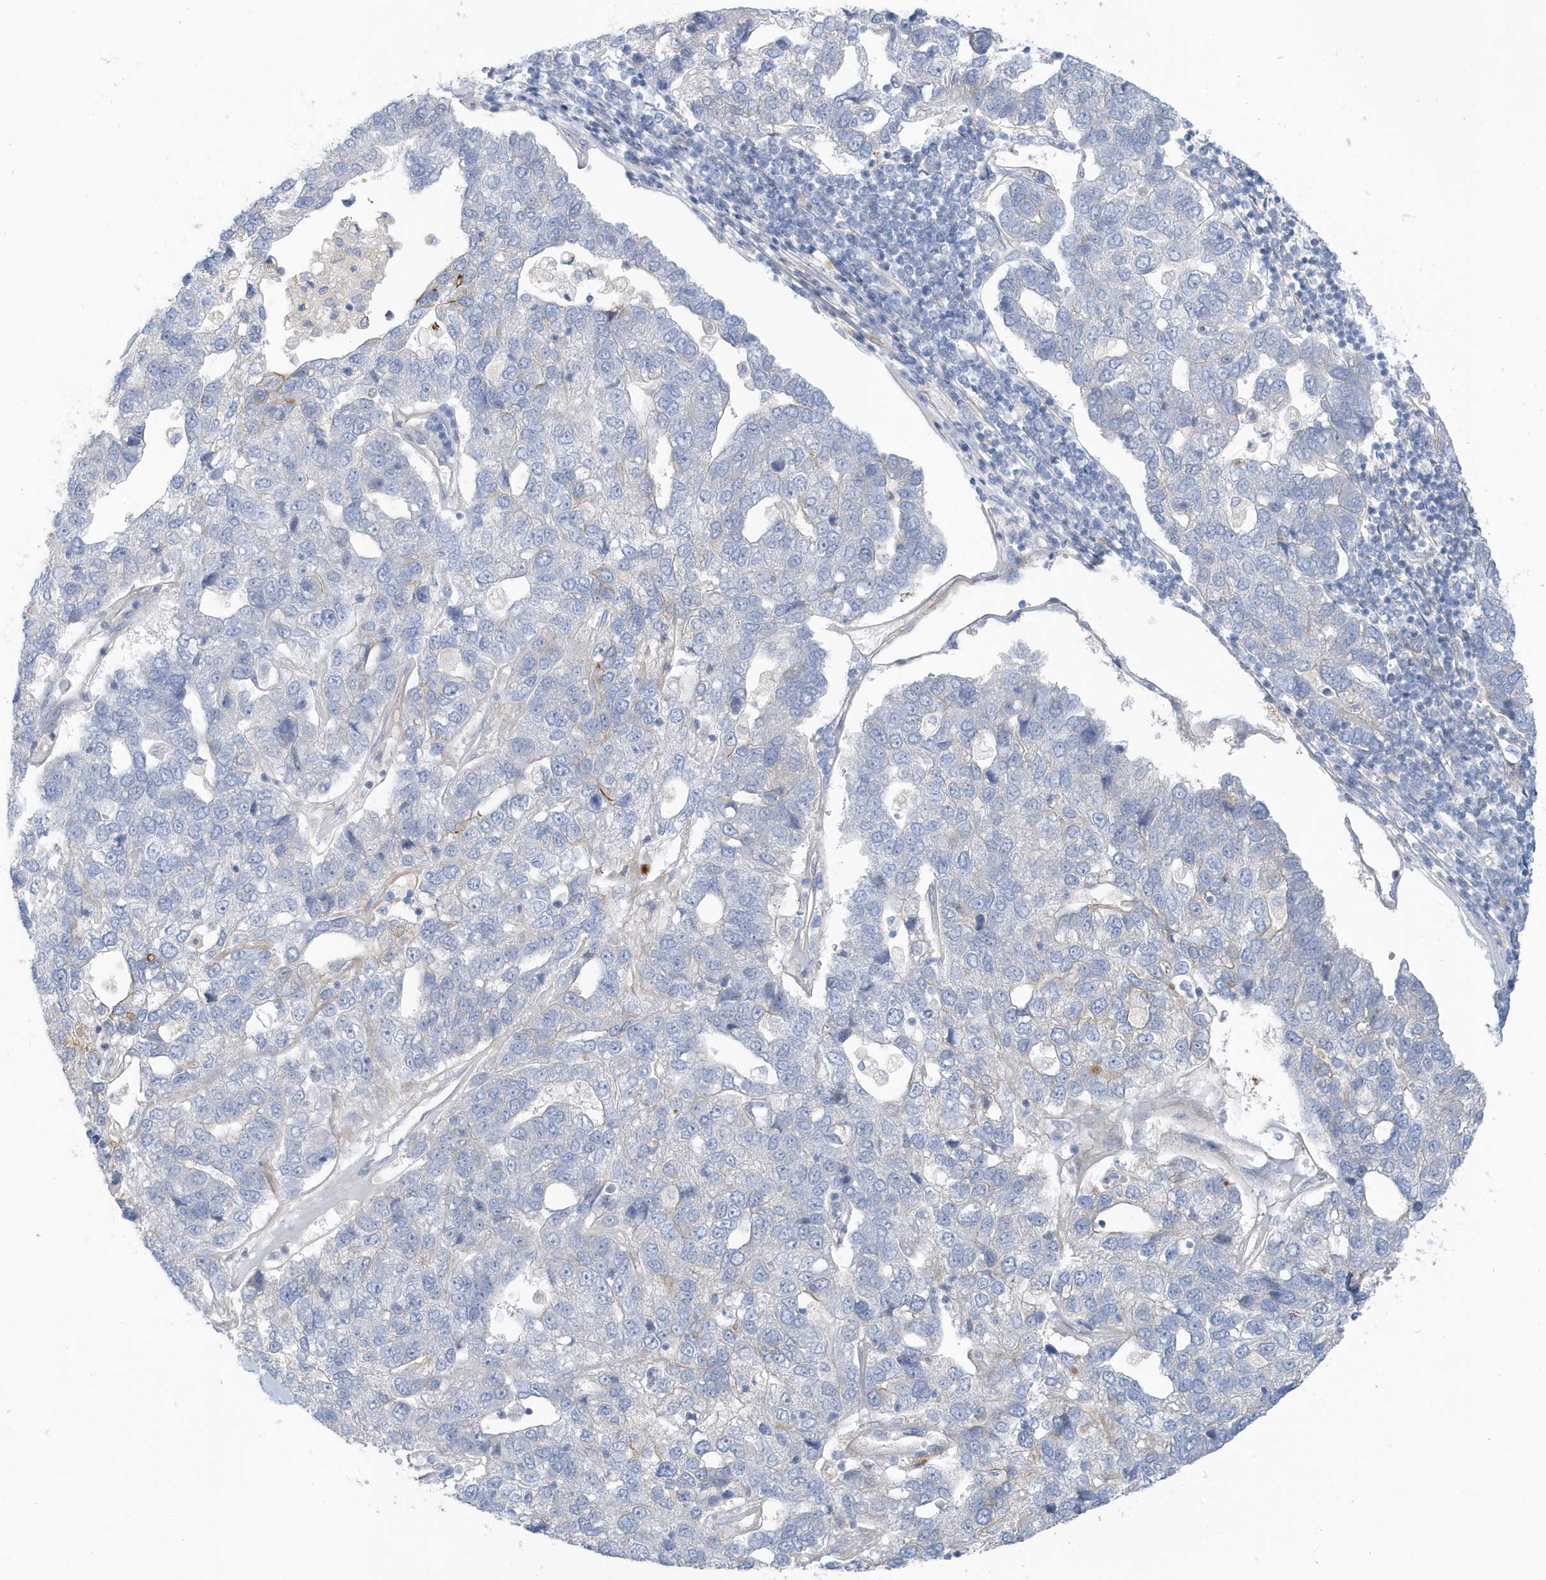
{"staining": {"intensity": "negative", "quantity": "none", "location": "none"}, "tissue": "pancreatic cancer", "cell_type": "Tumor cells", "image_type": "cancer", "snomed": [{"axis": "morphology", "description": "Adenocarcinoma, NOS"}, {"axis": "topography", "description": "Pancreas"}], "caption": "High power microscopy photomicrograph of an IHC micrograph of adenocarcinoma (pancreatic), revealing no significant expression in tumor cells. The staining is performed using DAB brown chromogen with nuclei counter-stained in using hematoxylin.", "gene": "ATP13A5", "patient": {"sex": "female", "age": 61}}